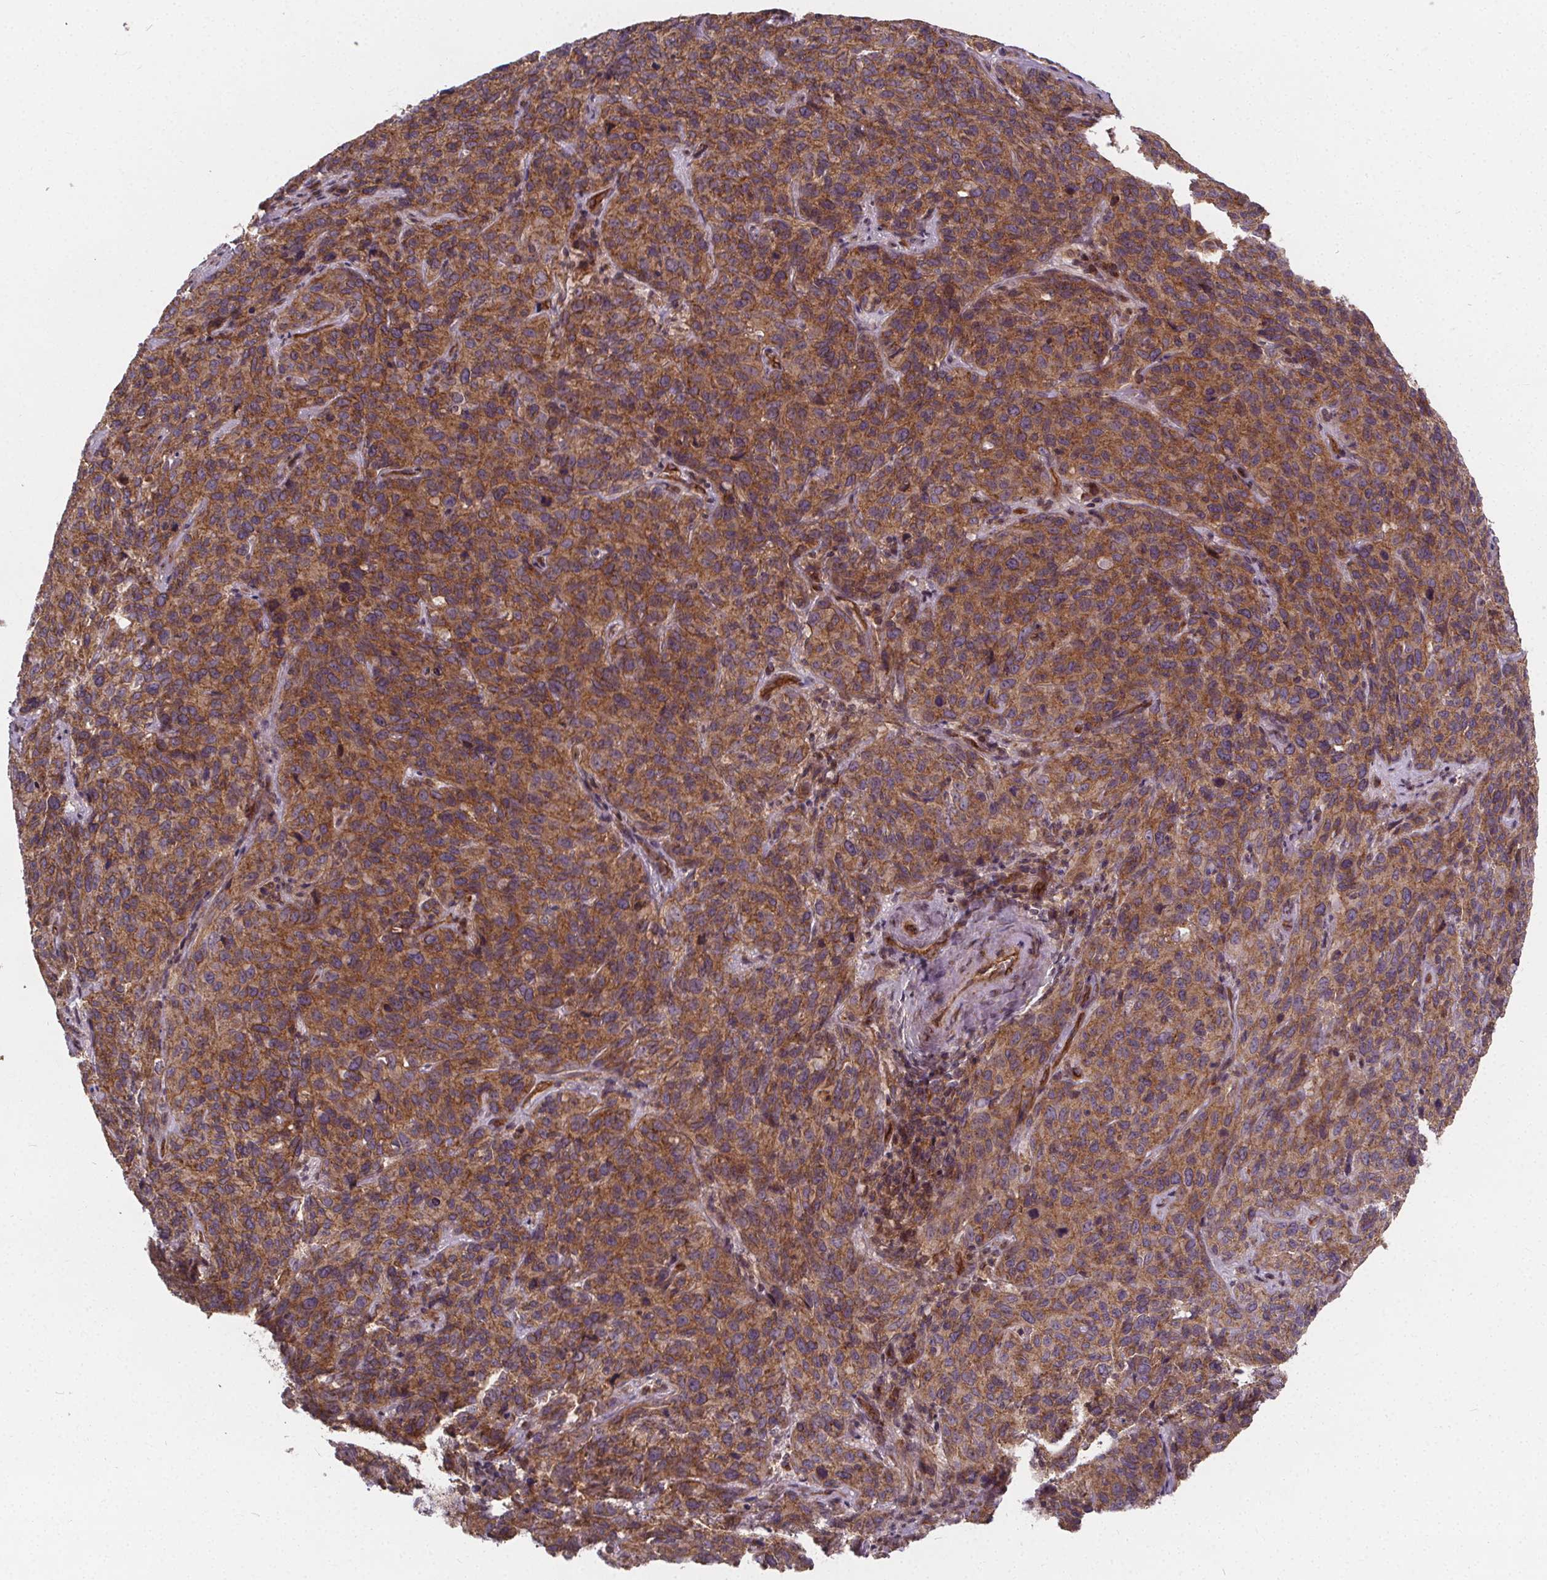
{"staining": {"intensity": "moderate", "quantity": ">75%", "location": "cytoplasmic/membranous"}, "tissue": "cervical cancer", "cell_type": "Tumor cells", "image_type": "cancer", "snomed": [{"axis": "morphology", "description": "Squamous cell carcinoma, NOS"}, {"axis": "topography", "description": "Cervix"}], "caption": "Cervical cancer (squamous cell carcinoma) tissue exhibits moderate cytoplasmic/membranous expression in about >75% of tumor cells, visualized by immunohistochemistry. (DAB IHC, brown staining for protein, blue staining for nuclei).", "gene": "CLINT1", "patient": {"sex": "female", "age": 51}}